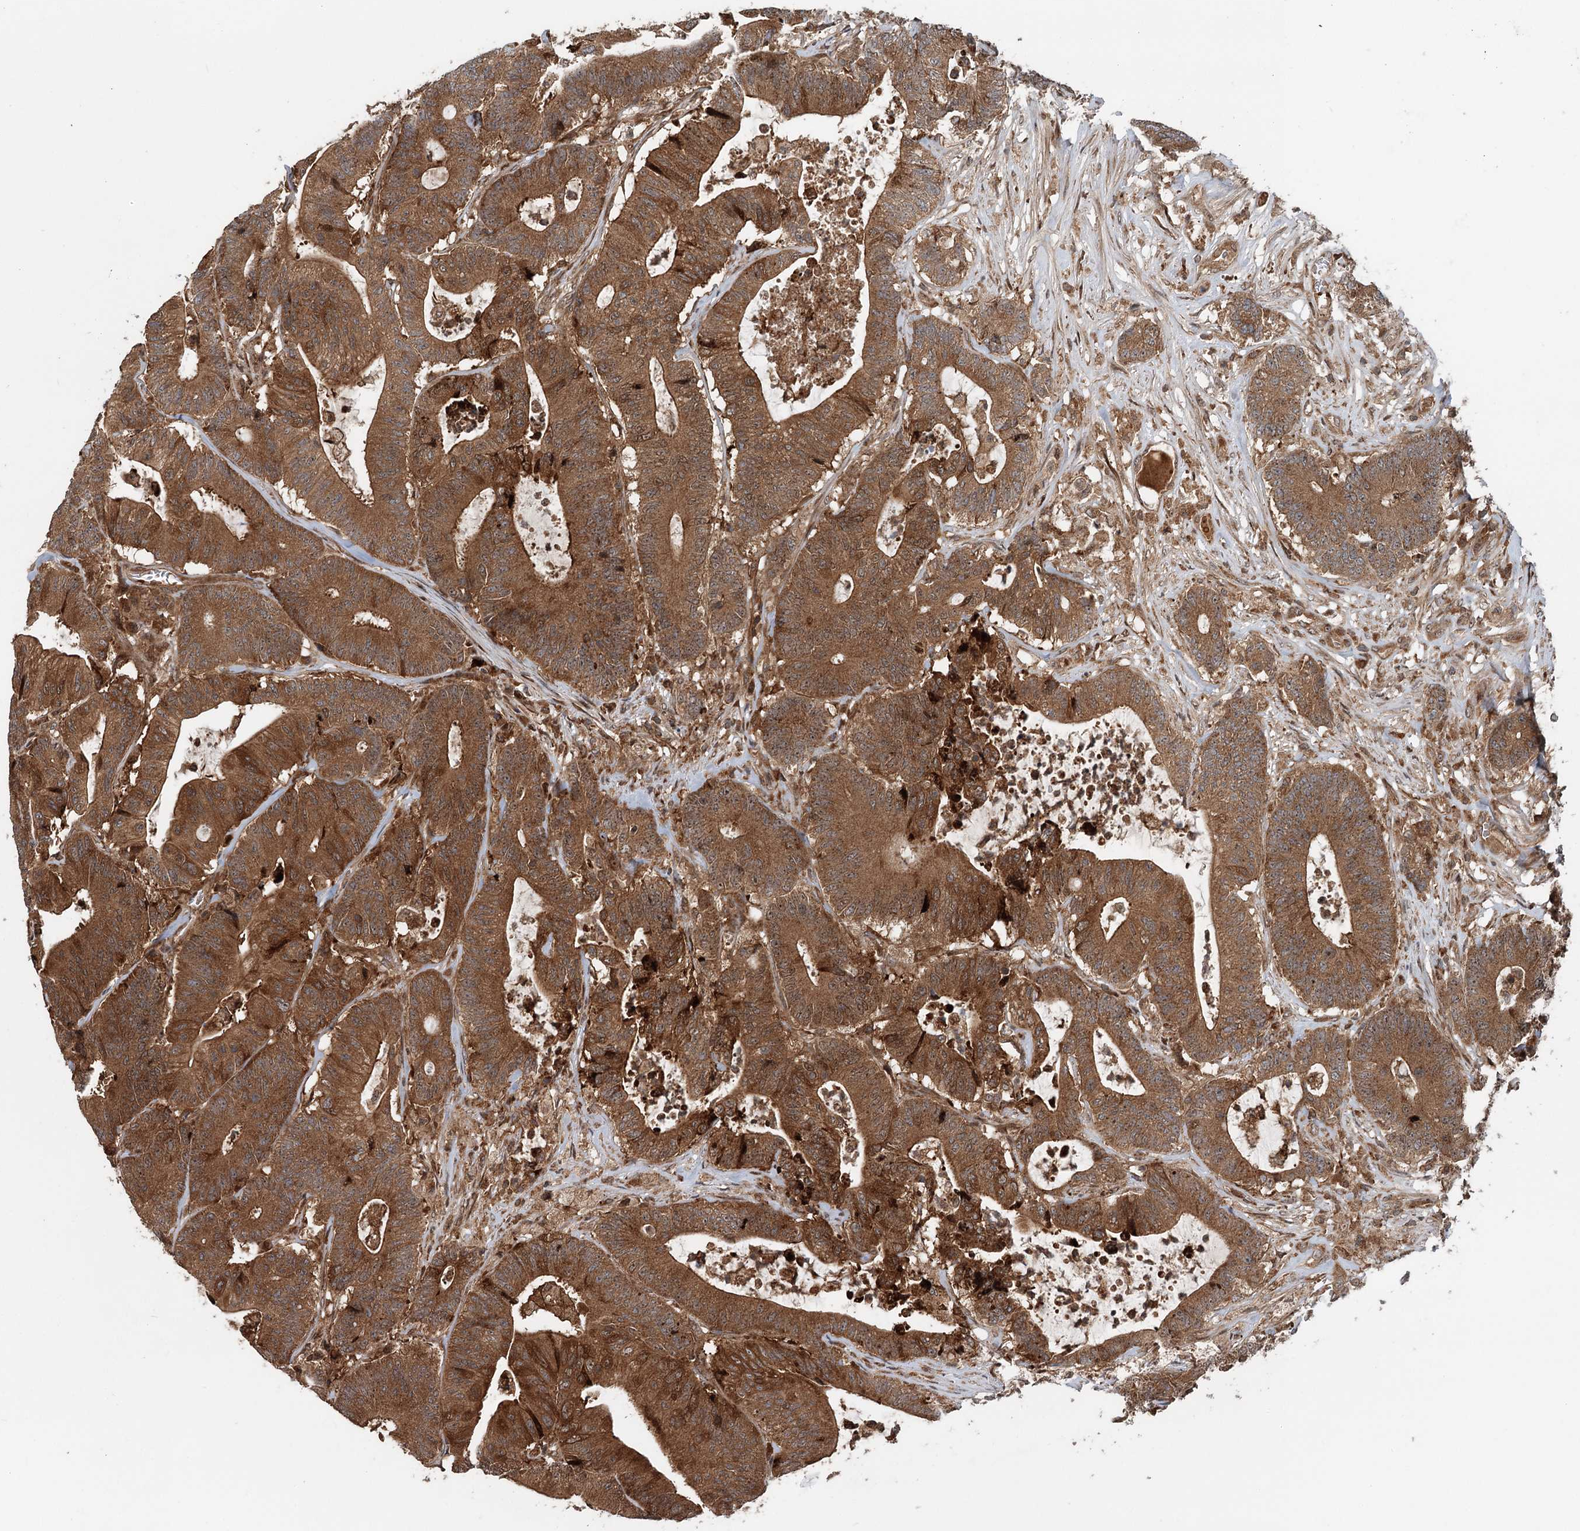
{"staining": {"intensity": "strong", "quantity": ">75%", "location": "cytoplasmic/membranous"}, "tissue": "colorectal cancer", "cell_type": "Tumor cells", "image_type": "cancer", "snomed": [{"axis": "morphology", "description": "Adenocarcinoma, NOS"}, {"axis": "topography", "description": "Colon"}], "caption": "Tumor cells demonstrate strong cytoplasmic/membranous staining in about >75% of cells in colorectal cancer (adenocarcinoma).", "gene": "RNF111", "patient": {"sex": "female", "age": 84}}